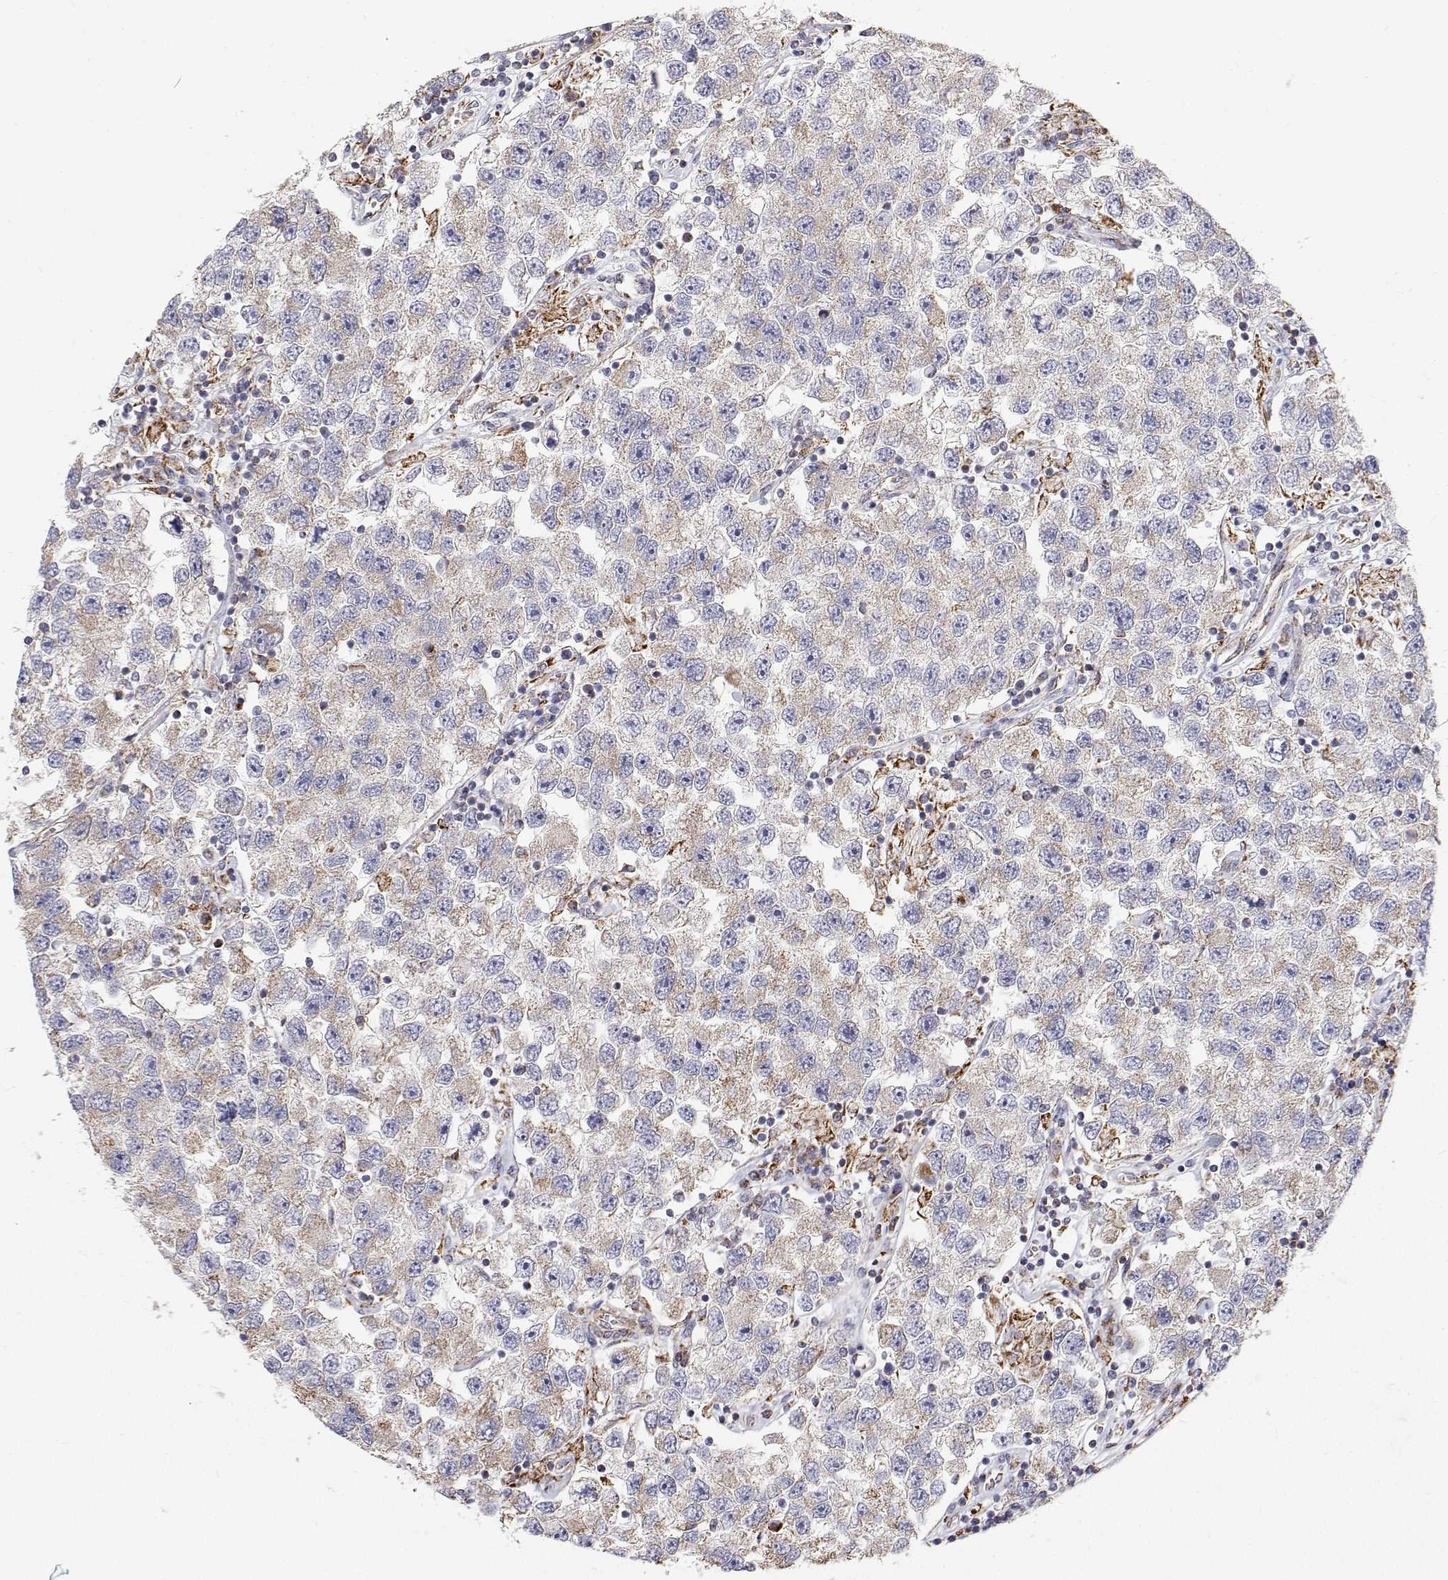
{"staining": {"intensity": "weak", "quantity": "<25%", "location": "cytoplasmic/membranous"}, "tissue": "testis cancer", "cell_type": "Tumor cells", "image_type": "cancer", "snomed": [{"axis": "morphology", "description": "Seminoma, NOS"}, {"axis": "topography", "description": "Testis"}], "caption": "This is a micrograph of IHC staining of testis cancer, which shows no staining in tumor cells. Nuclei are stained in blue.", "gene": "SPICE1", "patient": {"sex": "male", "age": 26}}